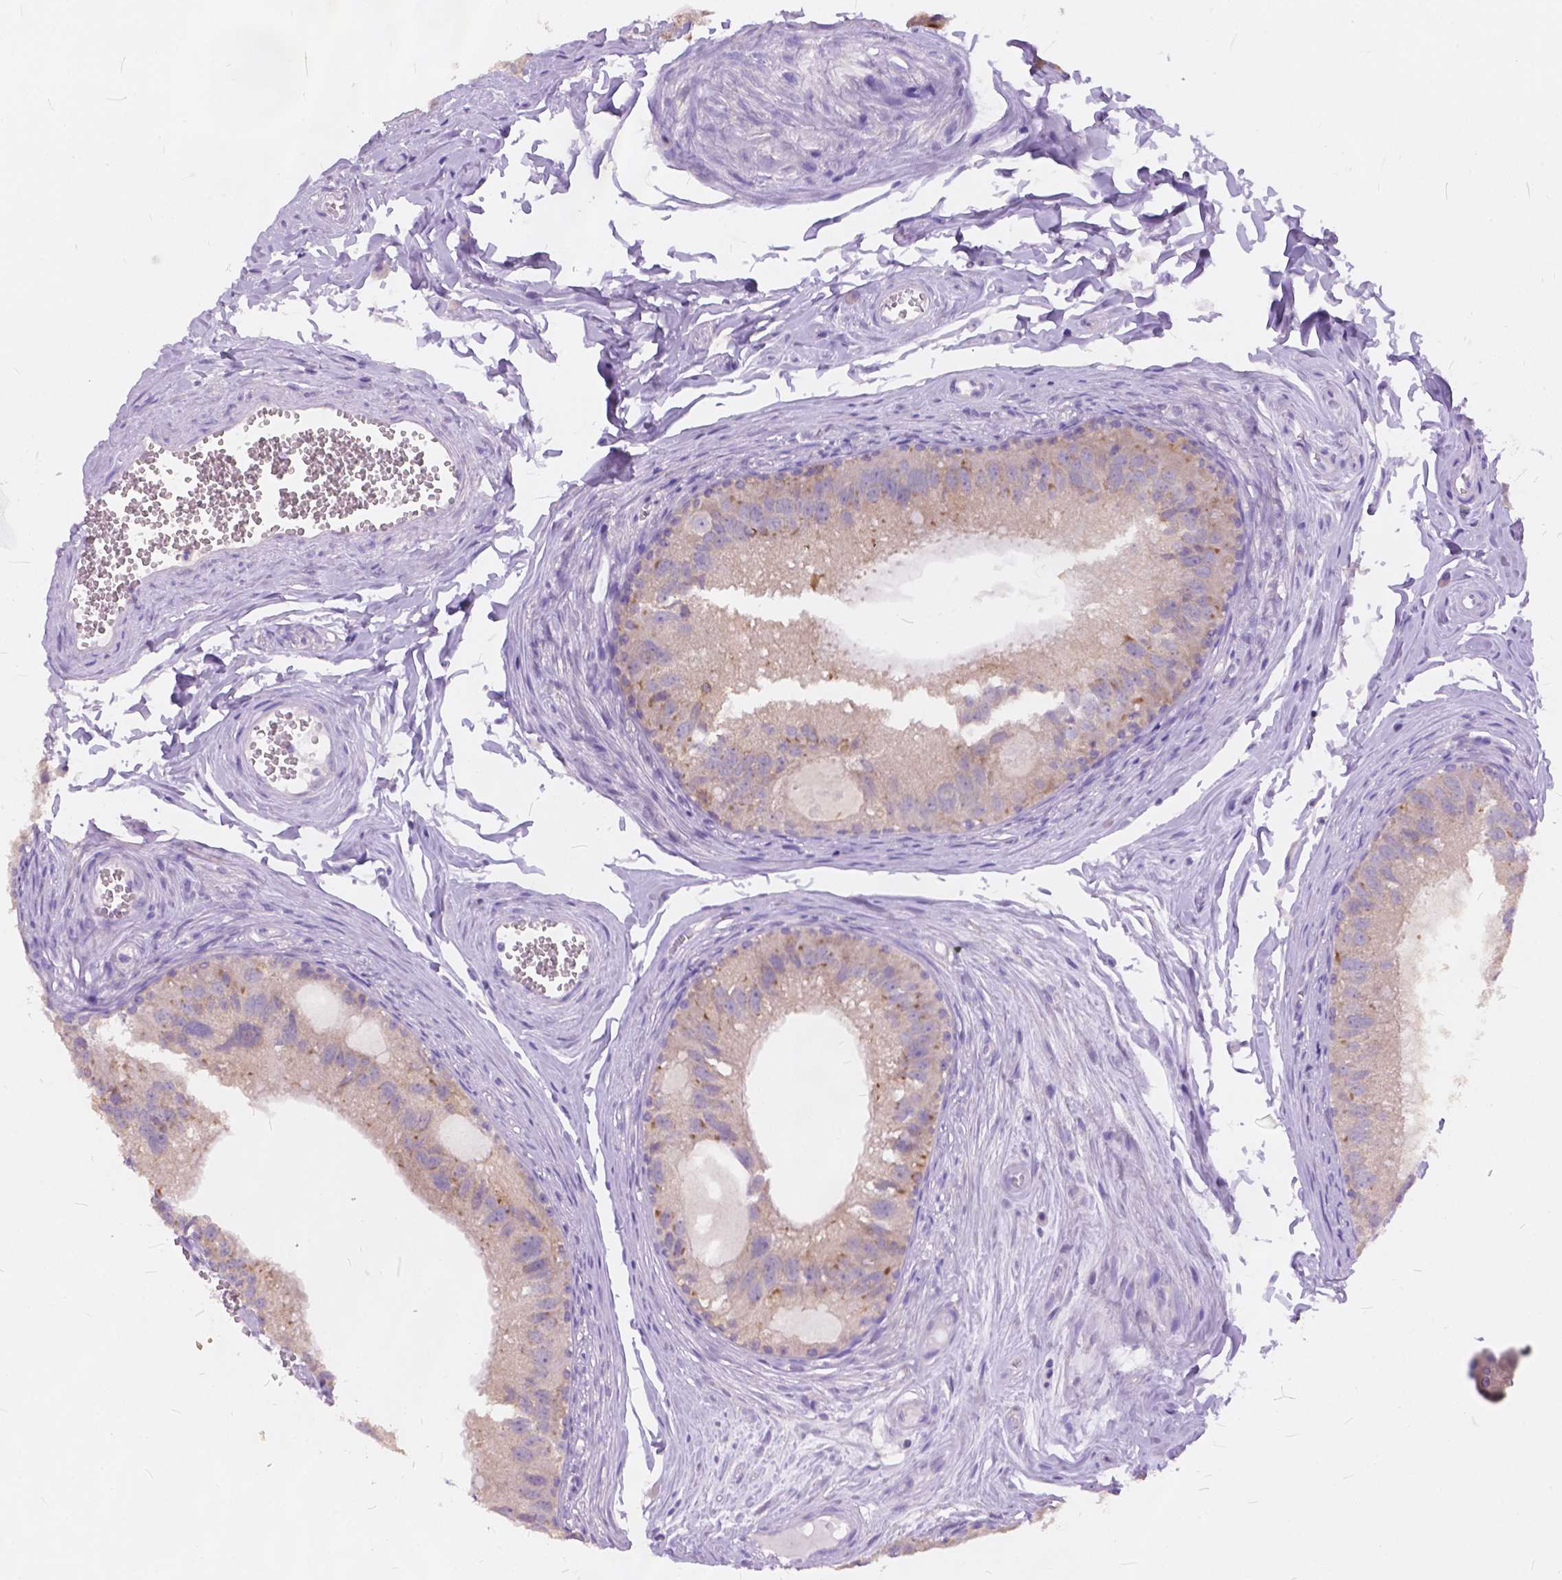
{"staining": {"intensity": "negative", "quantity": "none", "location": "none"}, "tissue": "epididymis", "cell_type": "Glandular cells", "image_type": "normal", "snomed": [{"axis": "morphology", "description": "Normal tissue, NOS"}, {"axis": "topography", "description": "Epididymis"}], "caption": "Histopathology image shows no significant protein staining in glandular cells of benign epididymis.", "gene": "PEX11G", "patient": {"sex": "male", "age": 45}}